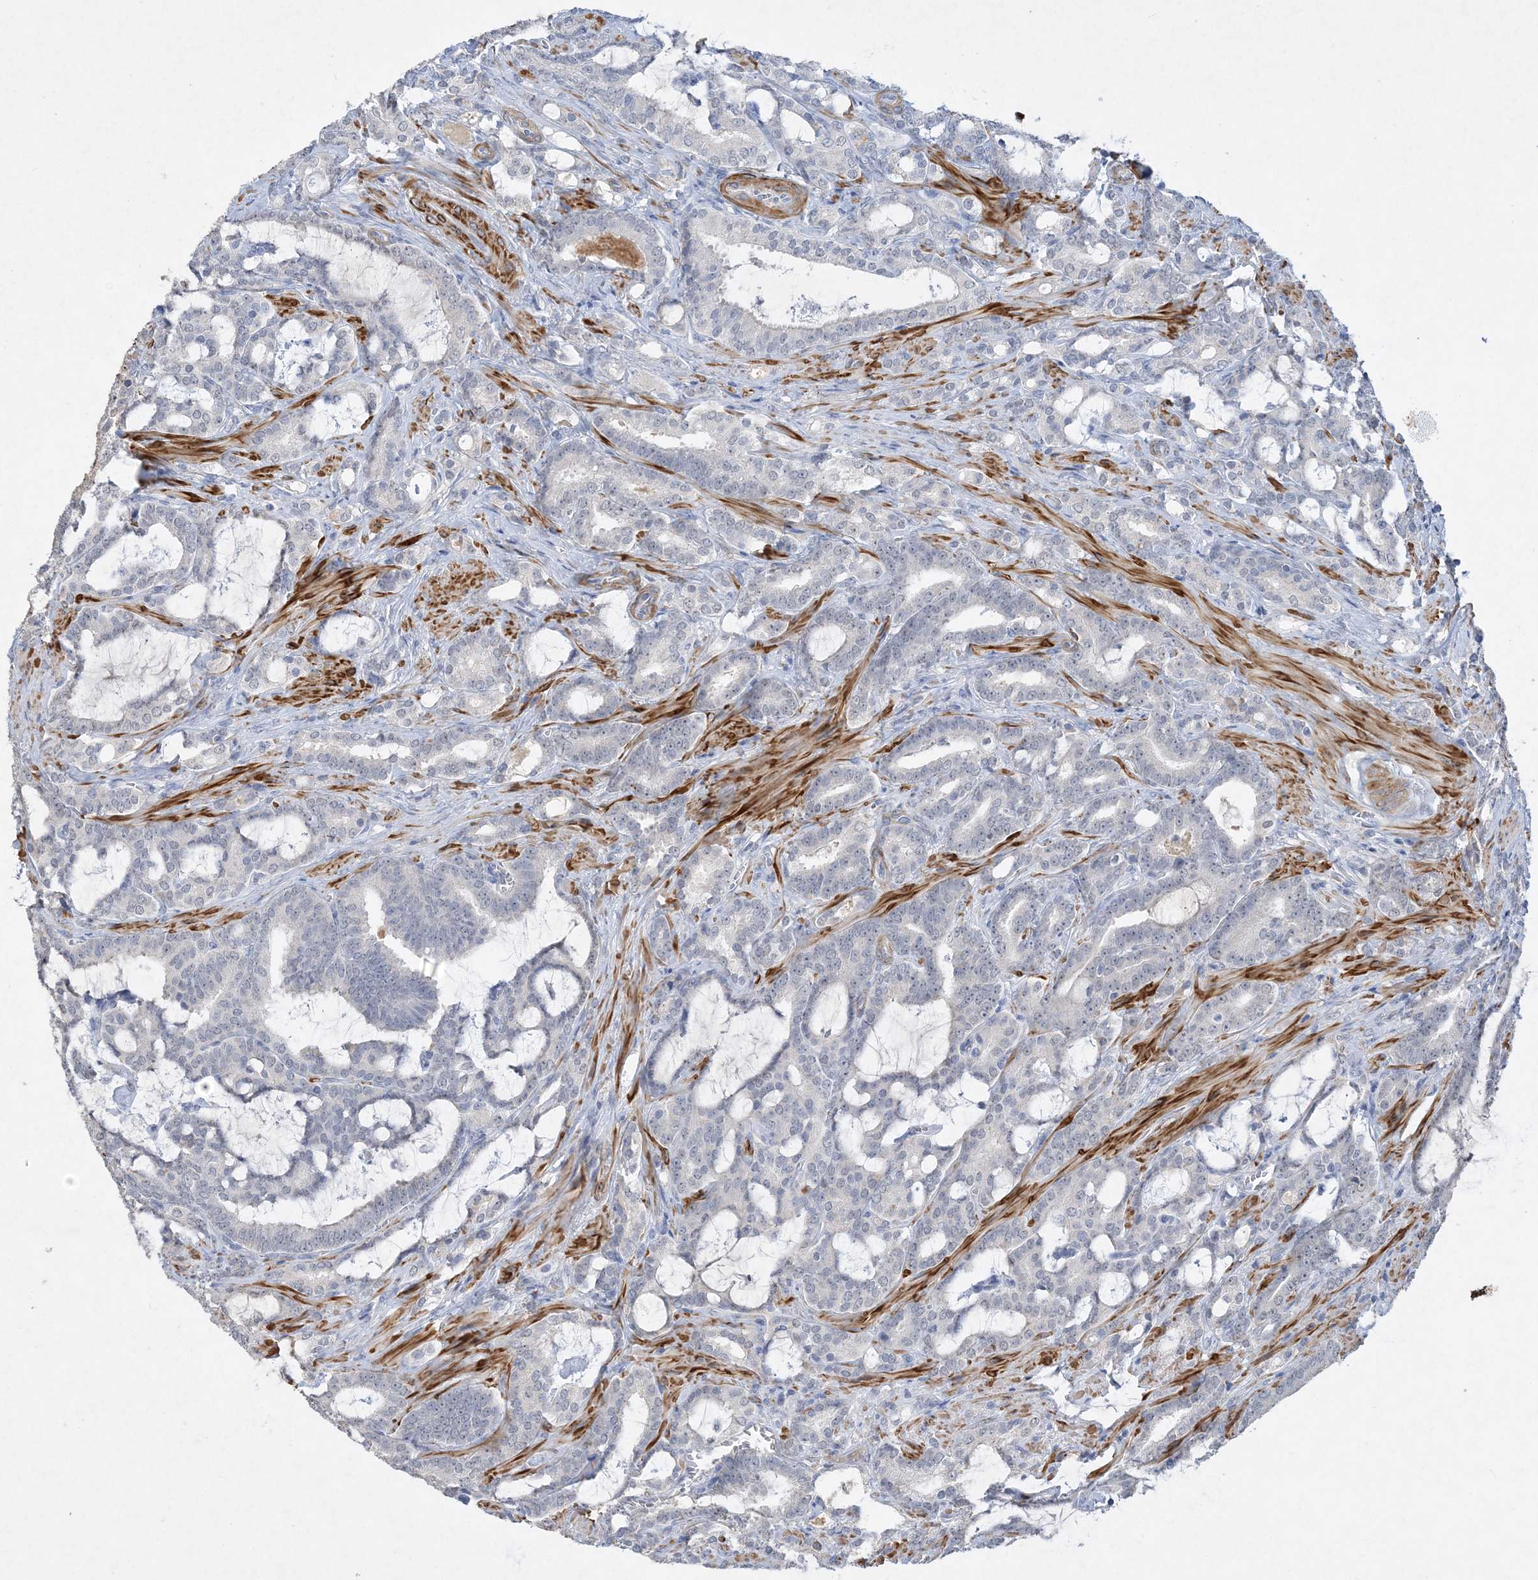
{"staining": {"intensity": "negative", "quantity": "none", "location": "none"}, "tissue": "prostate cancer", "cell_type": "Tumor cells", "image_type": "cancer", "snomed": [{"axis": "morphology", "description": "Adenocarcinoma, High grade"}, {"axis": "topography", "description": "Prostate and seminal vesicle, NOS"}], "caption": "Immunohistochemistry (IHC) image of neoplastic tissue: prostate cancer (high-grade adenocarcinoma) stained with DAB displays no significant protein positivity in tumor cells. (DAB (3,3'-diaminobenzidine) IHC visualized using brightfield microscopy, high magnification).", "gene": "C11orf58", "patient": {"sex": "male", "age": 67}}